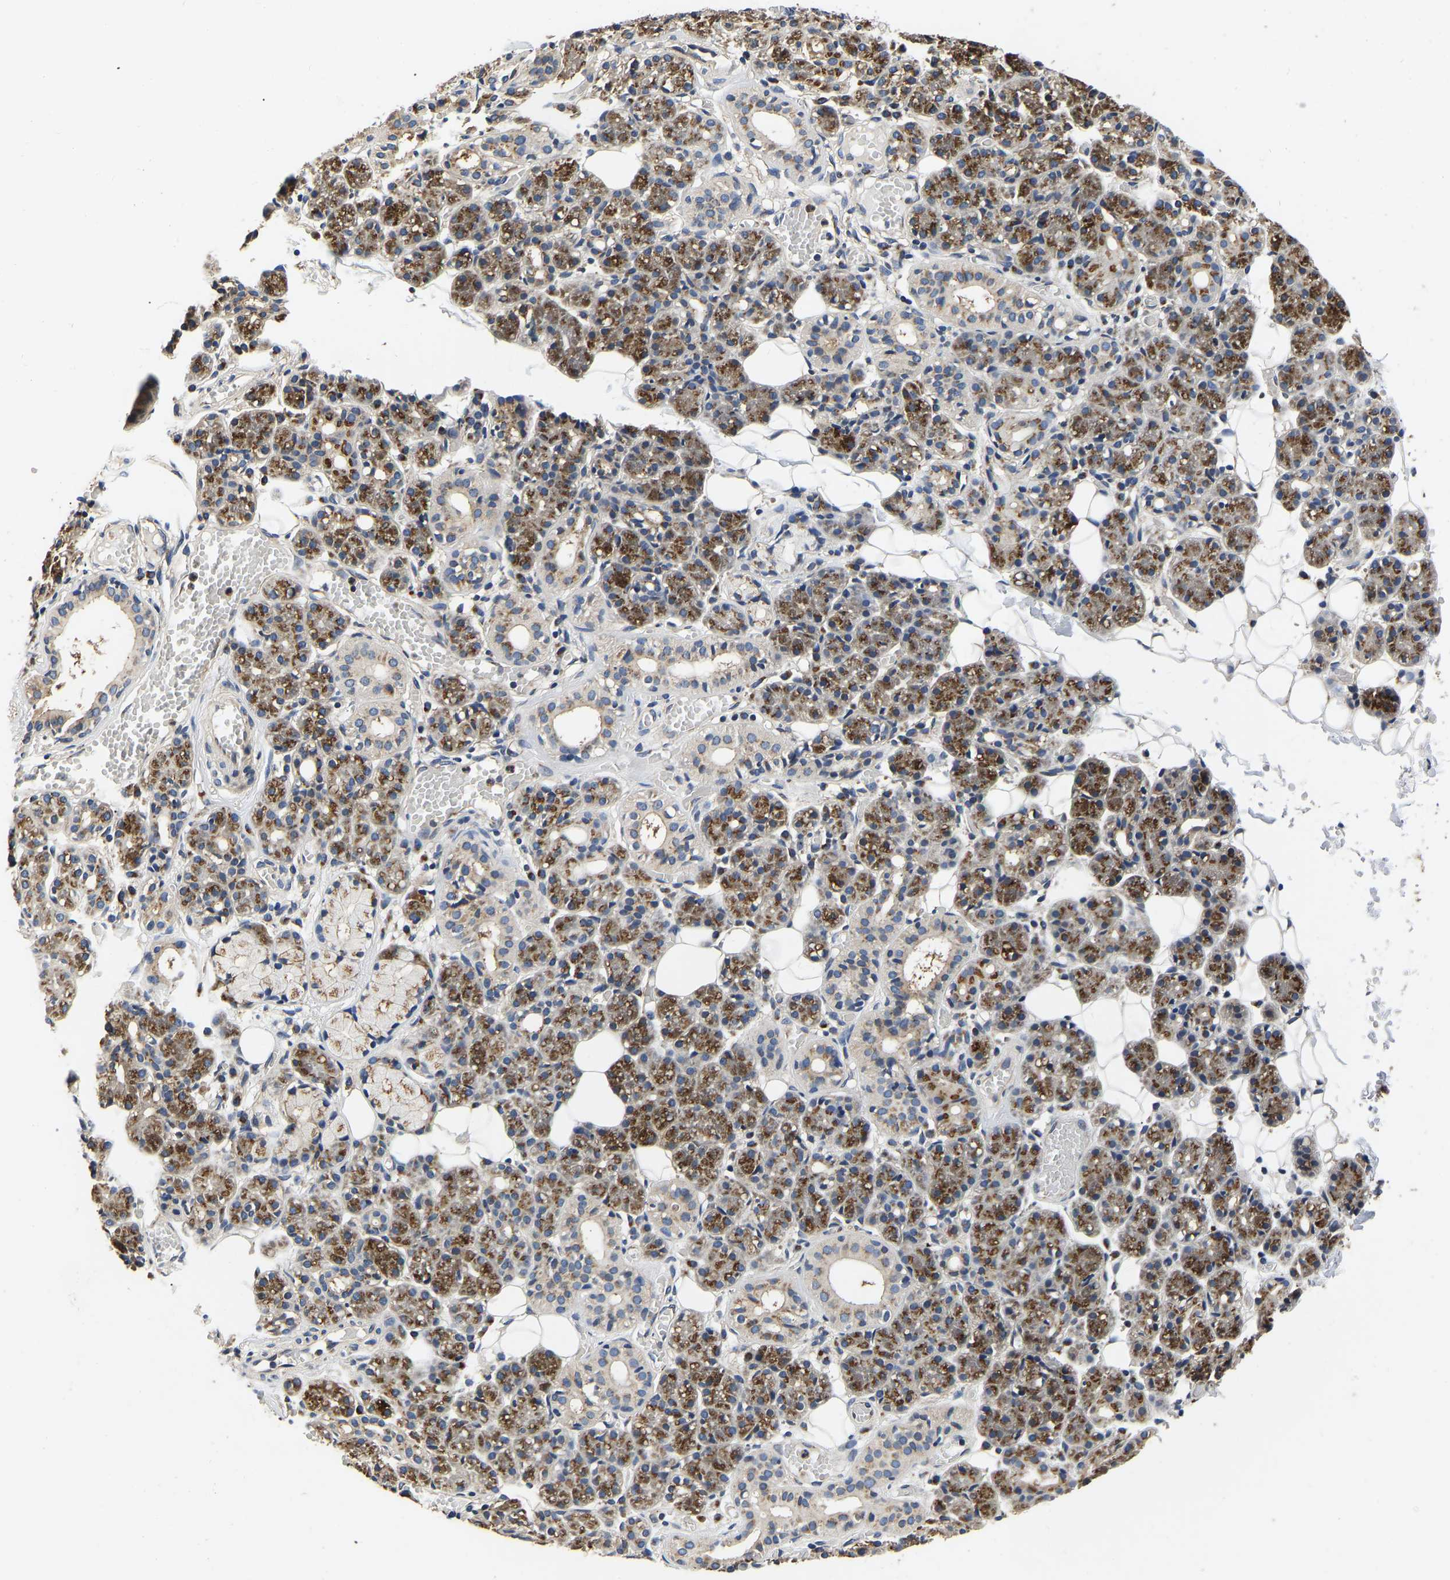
{"staining": {"intensity": "moderate", "quantity": ">75%", "location": "cytoplasmic/membranous"}, "tissue": "salivary gland", "cell_type": "Glandular cells", "image_type": "normal", "snomed": [{"axis": "morphology", "description": "Normal tissue, NOS"}, {"axis": "topography", "description": "Salivary gland"}], "caption": "Immunohistochemistry (IHC) photomicrograph of benign salivary gland: human salivary gland stained using immunohistochemistry (IHC) exhibits medium levels of moderate protein expression localized specifically in the cytoplasmic/membranous of glandular cells, appearing as a cytoplasmic/membranous brown color.", "gene": "RABAC1", "patient": {"sex": "male", "age": 63}}